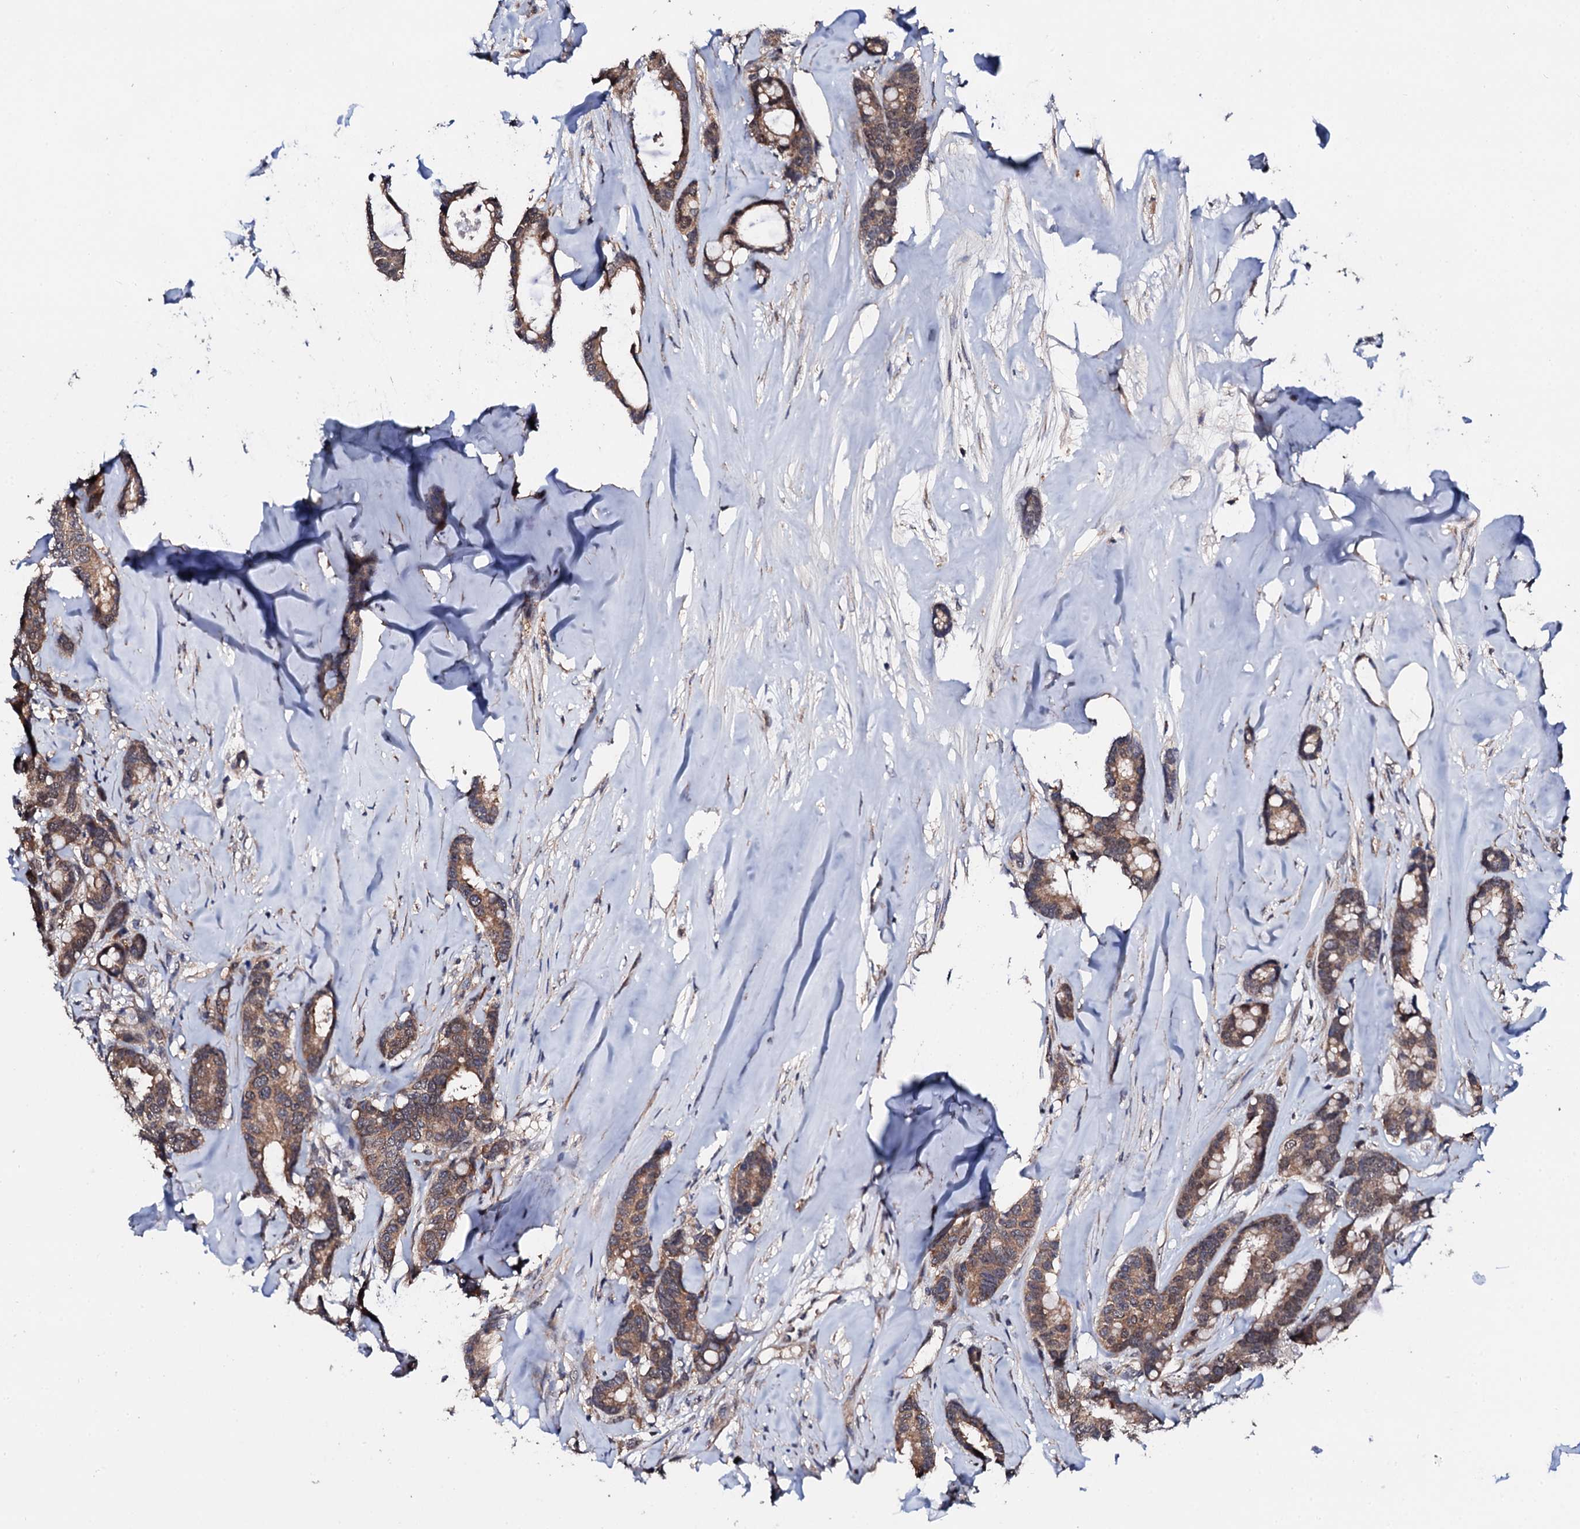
{"staining": {"intensity": "moderate", "quantity": ">75%", "location": "cytoplasmic/membranous"}, "tissue": "breast cancer", "cell_type": "Tumor cells", "image_type": "cancer", "snomed": [{"axis": "morphology", "description": "Duct carcinoma"}, {"axis": "topography", "description": "Breast"}], "caption": "The photomicrograph demonstrates staining of breast cancer (invasive ductal carcinoma), revealing moderate cytoplasmic/membranous protein expression (brown color) within tumor cells.", "gene": "IP6K1", "patient": {"sex": "female", "age": 87}}